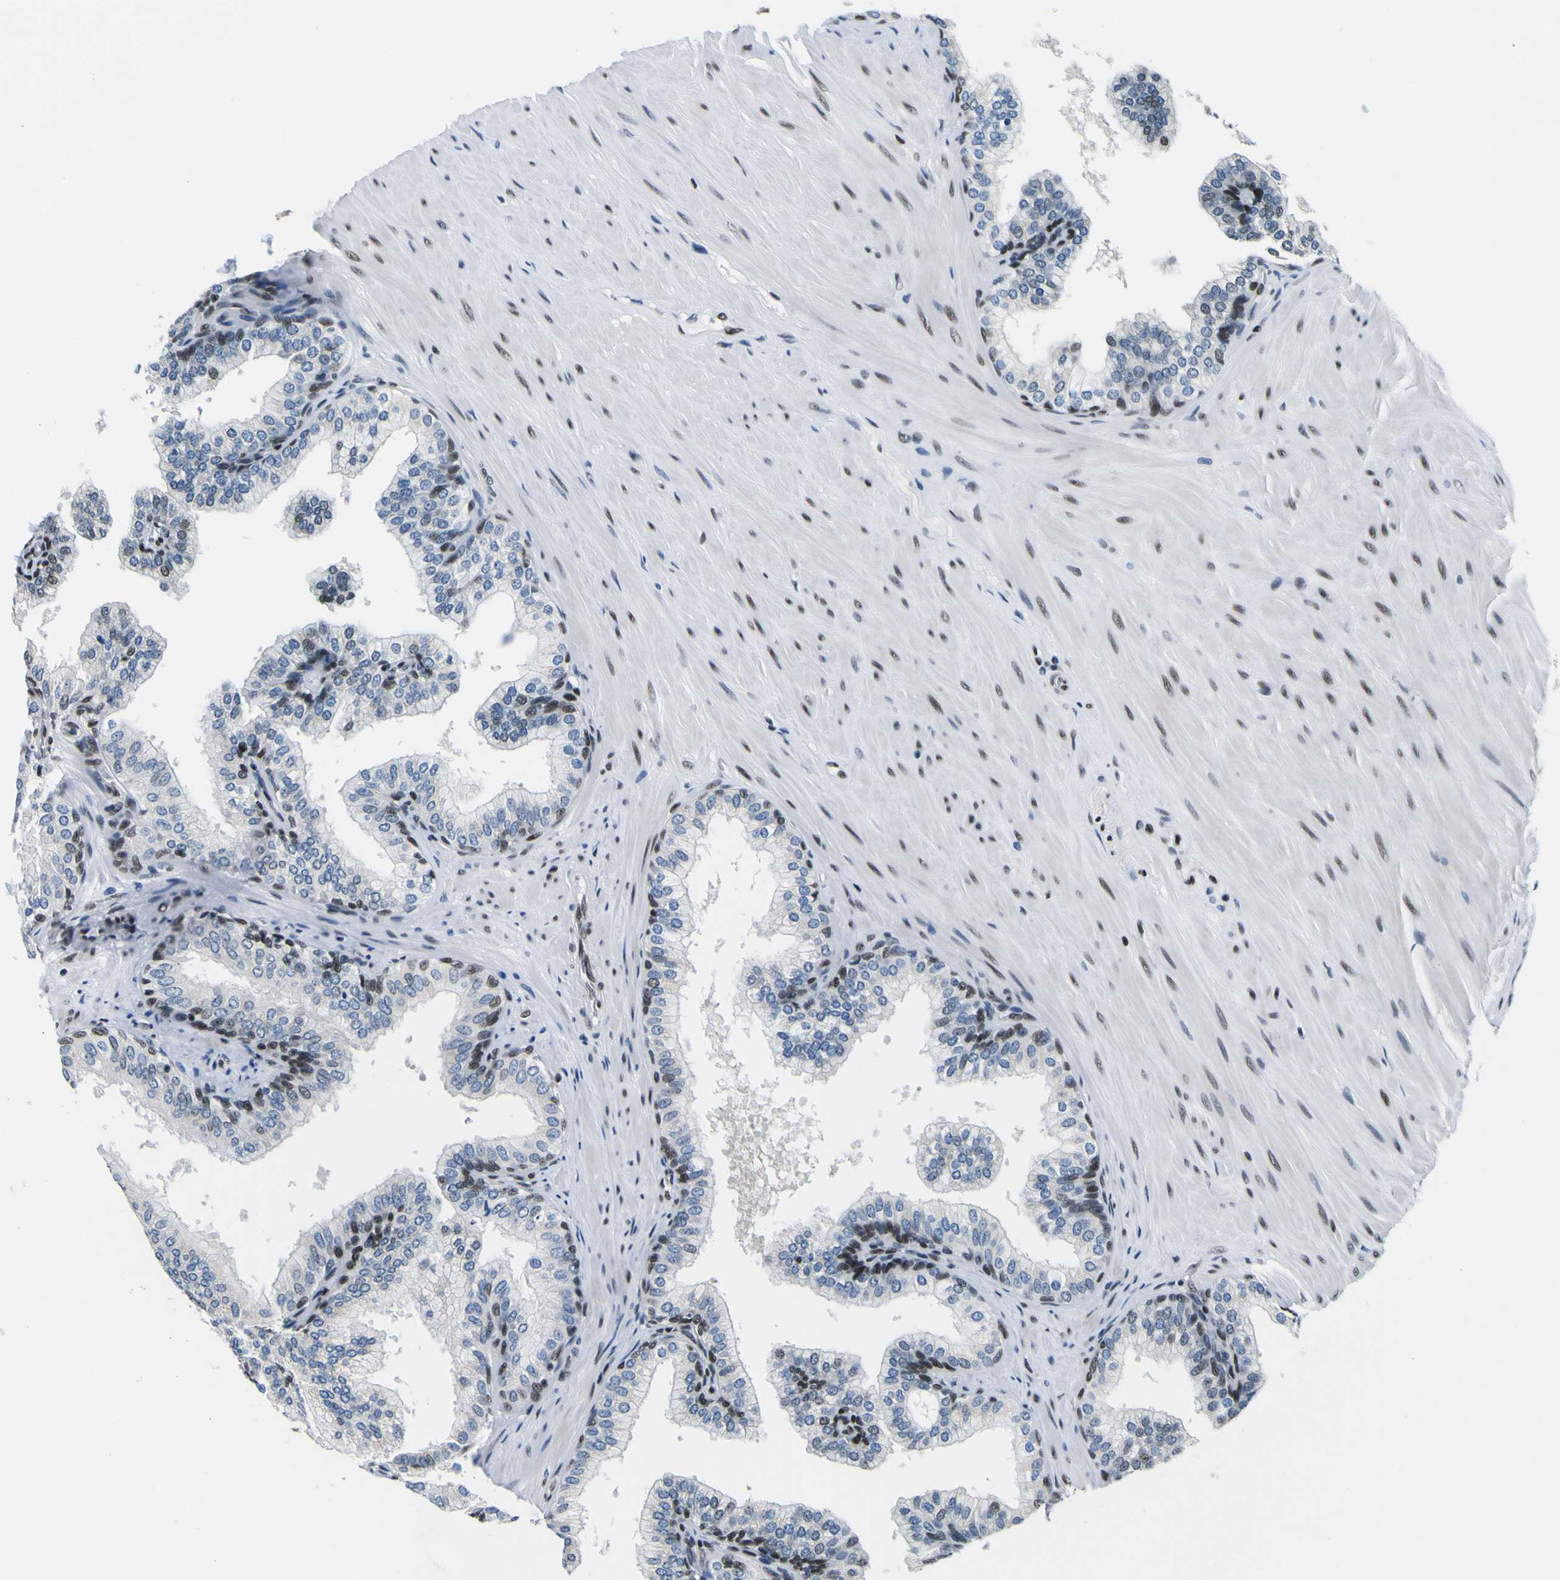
{"staining": {"intensity": "moderate", "quantity": "25%-75%", "location": "nuclear"}, "tissue": "prostate", "cell_type": "Glandular cells", "image_type": "normal", "snomed": [{"axis": "morphology", "description": "Normal tissue, NOS"}, {"axis": "topography", "description": "Prostate"}], "caption": "Human prostate stained for a protein (brown) demonstrates moderate nuclear positive staining in approximately 25%-75% of glandular cells.", "gene": "SP1", "patient": {"sex": "male", "age": 60}}